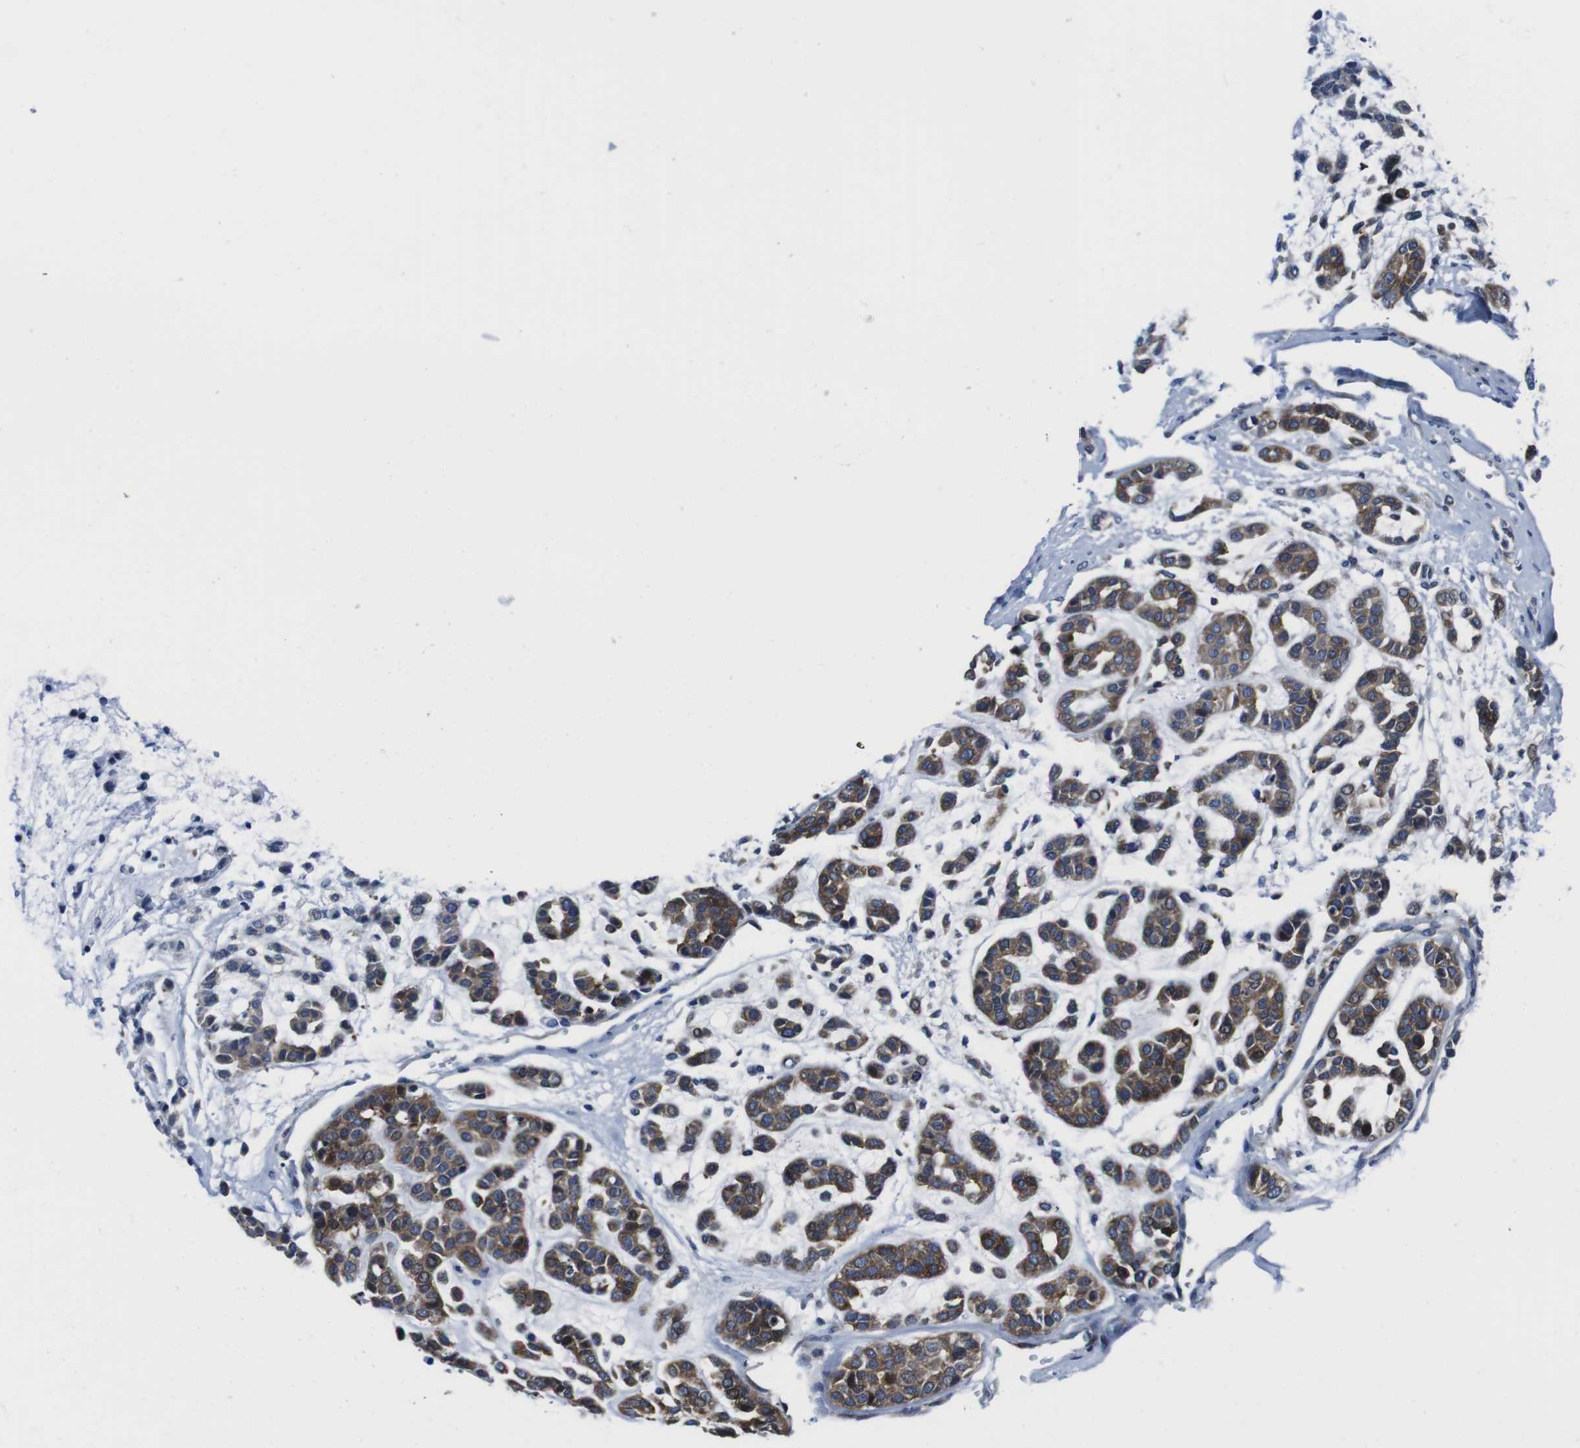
{"staining": {"intensity": "moderate", "quantity": ">75%", "location": "cytoplasmic/membranous"}, "tissue": "head and neck cancer", "cell_type": "Tumor cells", "image_type": "cancer", "snomed": [{"axis": "morphology", "description": "Adenocarcinoma, NOS"}, {"axis": "morphology", "description": "Adenoma, NOS"}, {"axis": "topography", "description": "Head-Neck"}], "caption": "This is an image of immunohistochemistry staining of head and neck adenocarcinoma, which shows moderate staining in the cytoplasmic/membranous of tumor cells.", "gene": "EIF4A1", "patient": {"sex": "female", "age": 55}}